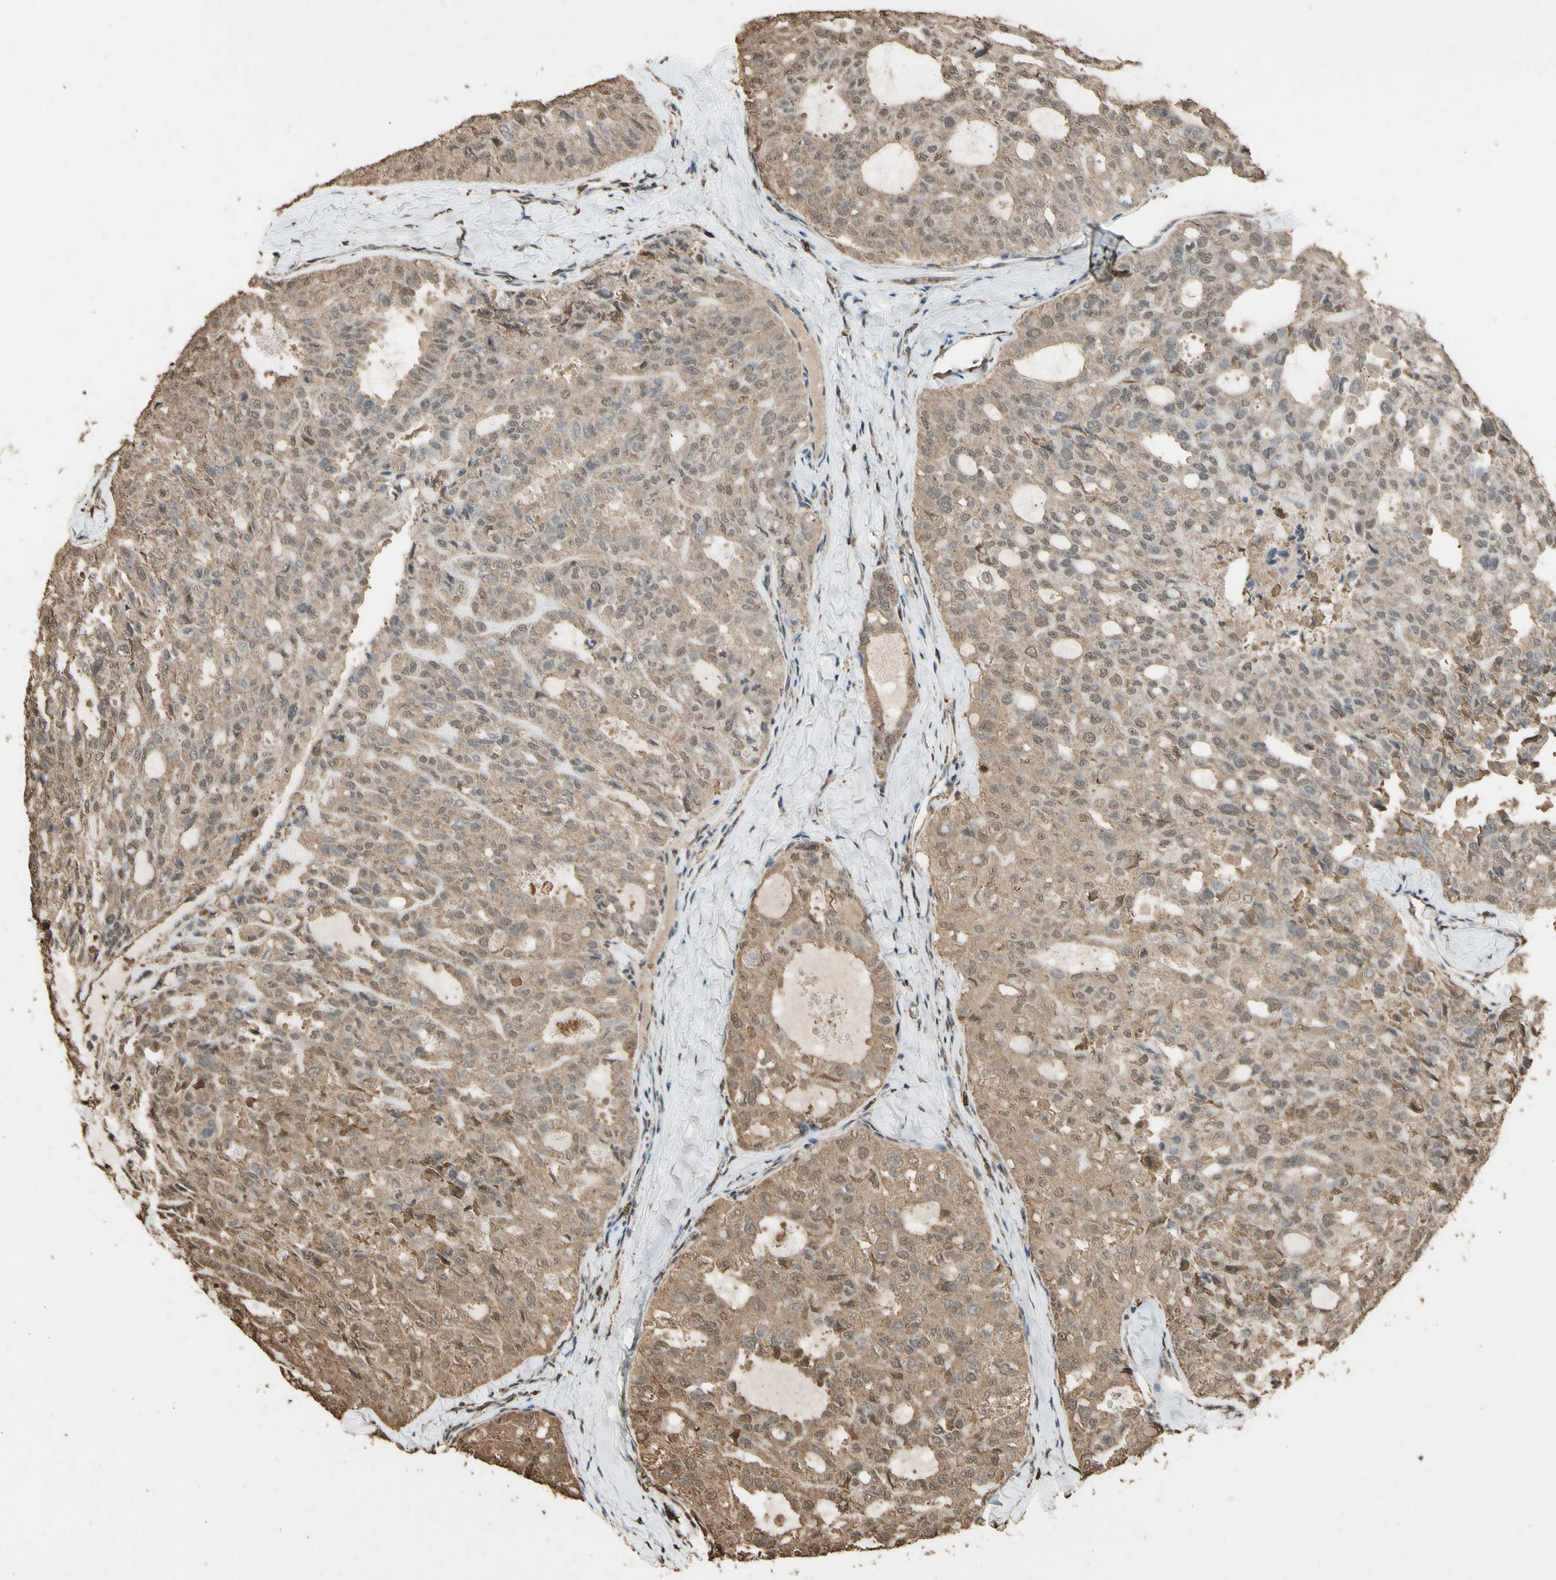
{"staining": {"intensity": "moderate", "quantity": ">75%", "location": "cytoplasmic/membranous,nuclear"}, "tissue": "thyroid cancer", "cell_type": "Tumor cells", "image_type": "cancer", "snomed": [{"axis": "morphology", "description": "Follicular adenoma carcinoma, NOS"}, {"axis": "topography", "description": "Thyroid gland"}], "caption": "Thyroid follicular adenoma carcinoma stained with a protein marker demonstrates moderate staining in tumor cells.", "gene": "TNFSF13B", "patient": {"sex": "male", "age": 75}}